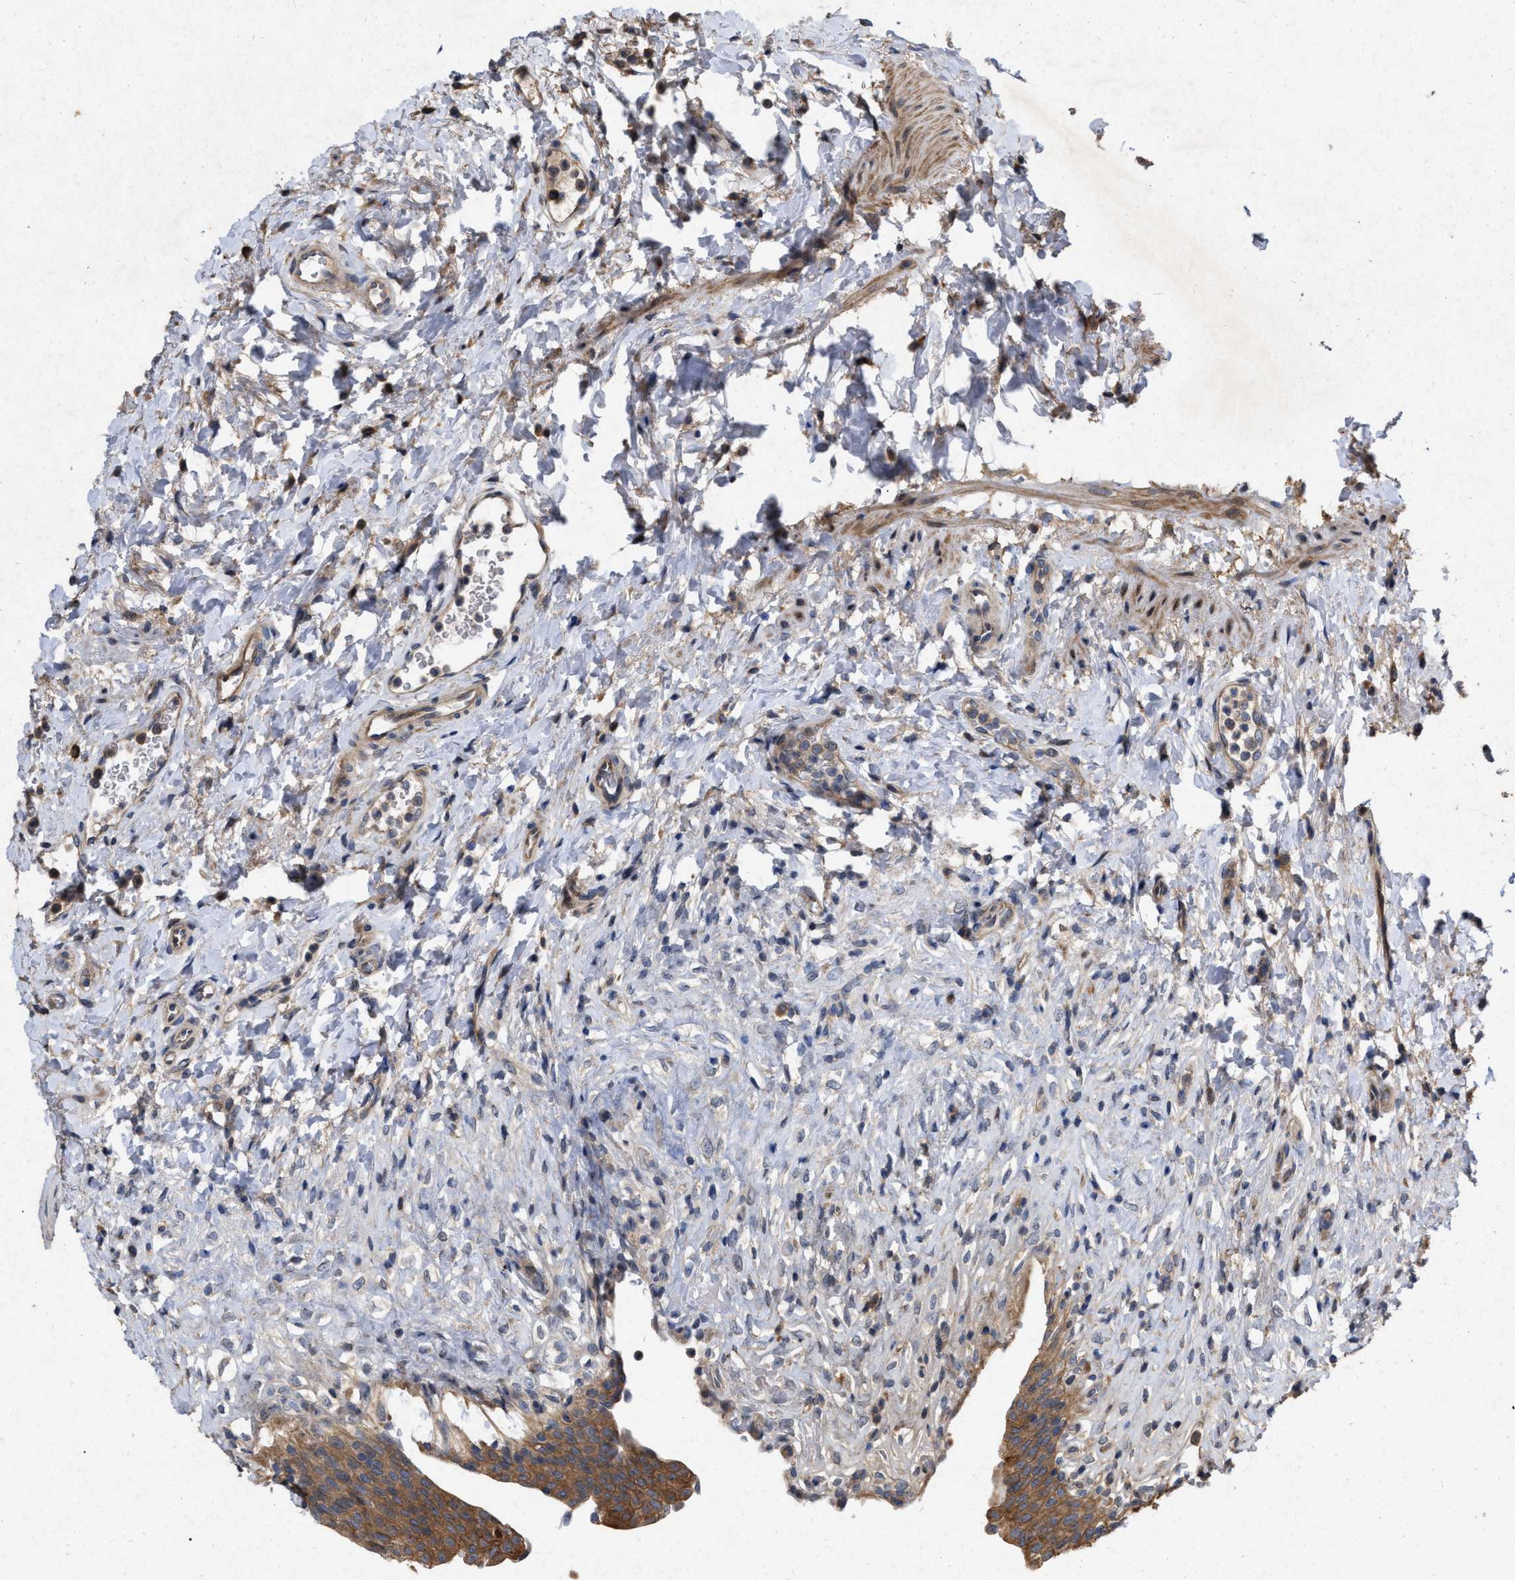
{"staining": {"intensity": "strong", "quantity": ">75%", "location": "cytoplasmic/membranous"}, "tissue": "urinary bladder", "cell_type": "Urothelial cells", "image_type": "normal", "snomed": [{"axis": "morphology", "description": "Urothelial carcinoma, High grade"}, {"axis": "topography", "description": "Urinary bladder"}], "caption": "High-magnification brightfield microscopy of benign urinary bladder stained with DAB (brown) and counterstained with hematoxylin (blue). urothelial cells exhibit strong cytoplasmic/membranous positivity is appreciated in approximately>75% of cells. (Brightfield microscopy of DAB IHC at high magnification).", "gene": "CDKN2C", "patient": {"sex": "male", "age": 46}}